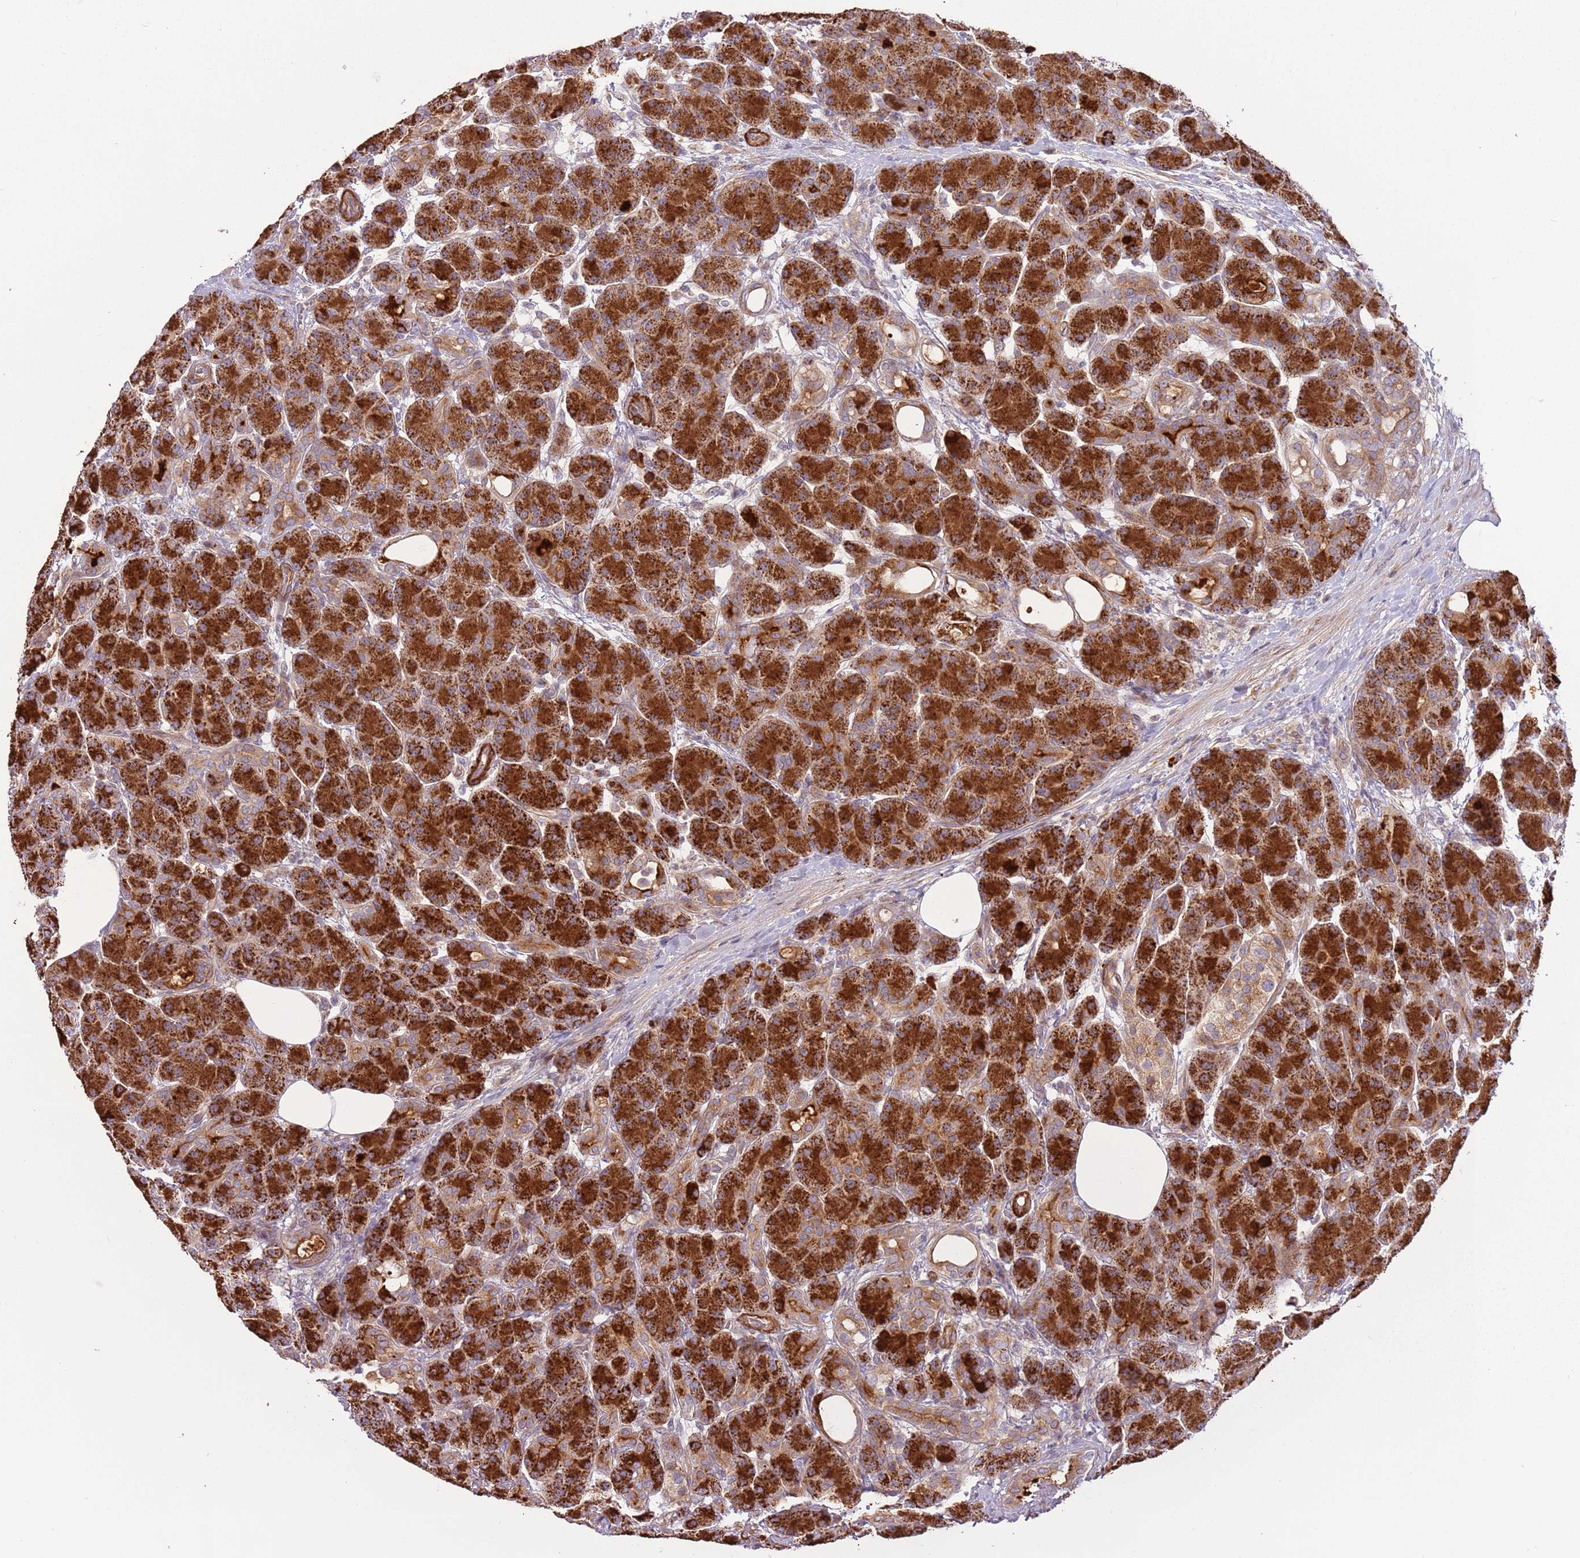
{"staining": {"intensity": "strong", "quantity": ">75%", "location": "cytoplasmic/membranous"}, "tissue": "pancreas", "cell_type": "Exocrine glandular cells", "image_type": "normal", "snomed": [{"axis": "morphology", "description": "Normal tissue, NOS"}, {"axis": "topography", "description": "Pancreas"}], "caption": "Immunohistochemistry of normal human pancreas displays high levels of strong cytoplasmic/membranous expression in about >75% of exocrine glandular cells. The protein is shown in brown color, while the nuclei are stained blue.", "gene": "RNF128", "patient": {"sex": "male", "age": 63}}